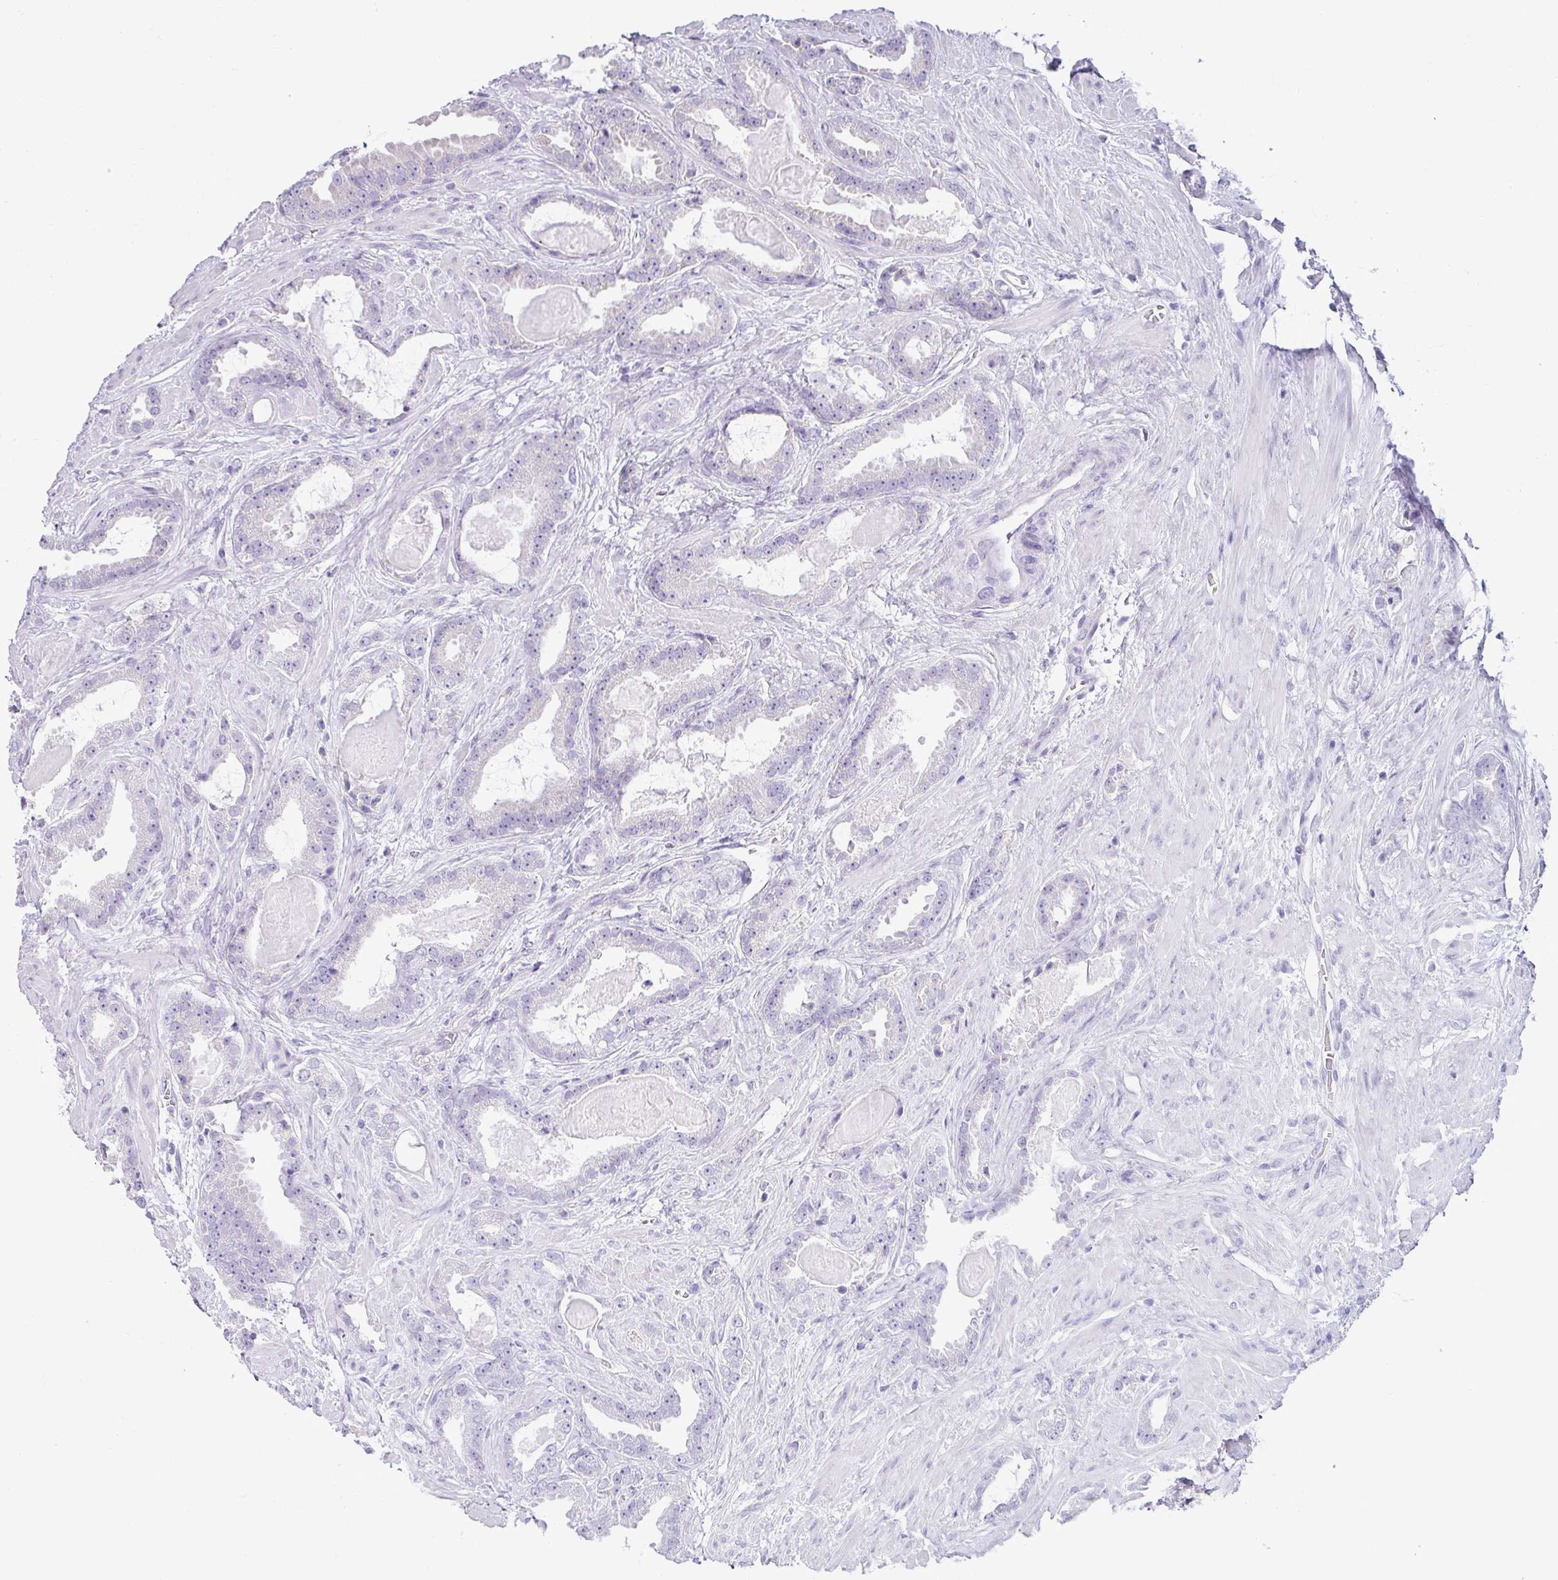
{"staining": {"intensity": "negative", "quantity": "none", "location": "none"}, "tissue": "prostate cancer", "cell_type": "Tumor cells", "image_type": "cancer", "snomed": [{"axis": "morphology", "description": "Adenocarcinoma, Low grade"}, {"axis": "topography", "description": "Prostate"}], "caption": "This is an IHC histopathology image of human low-grade adenocarcinoma (prostate). There is no positivity in tumor cells.", "gene": "STAT5A", "patient": {"sex": "male", "age": 62}}